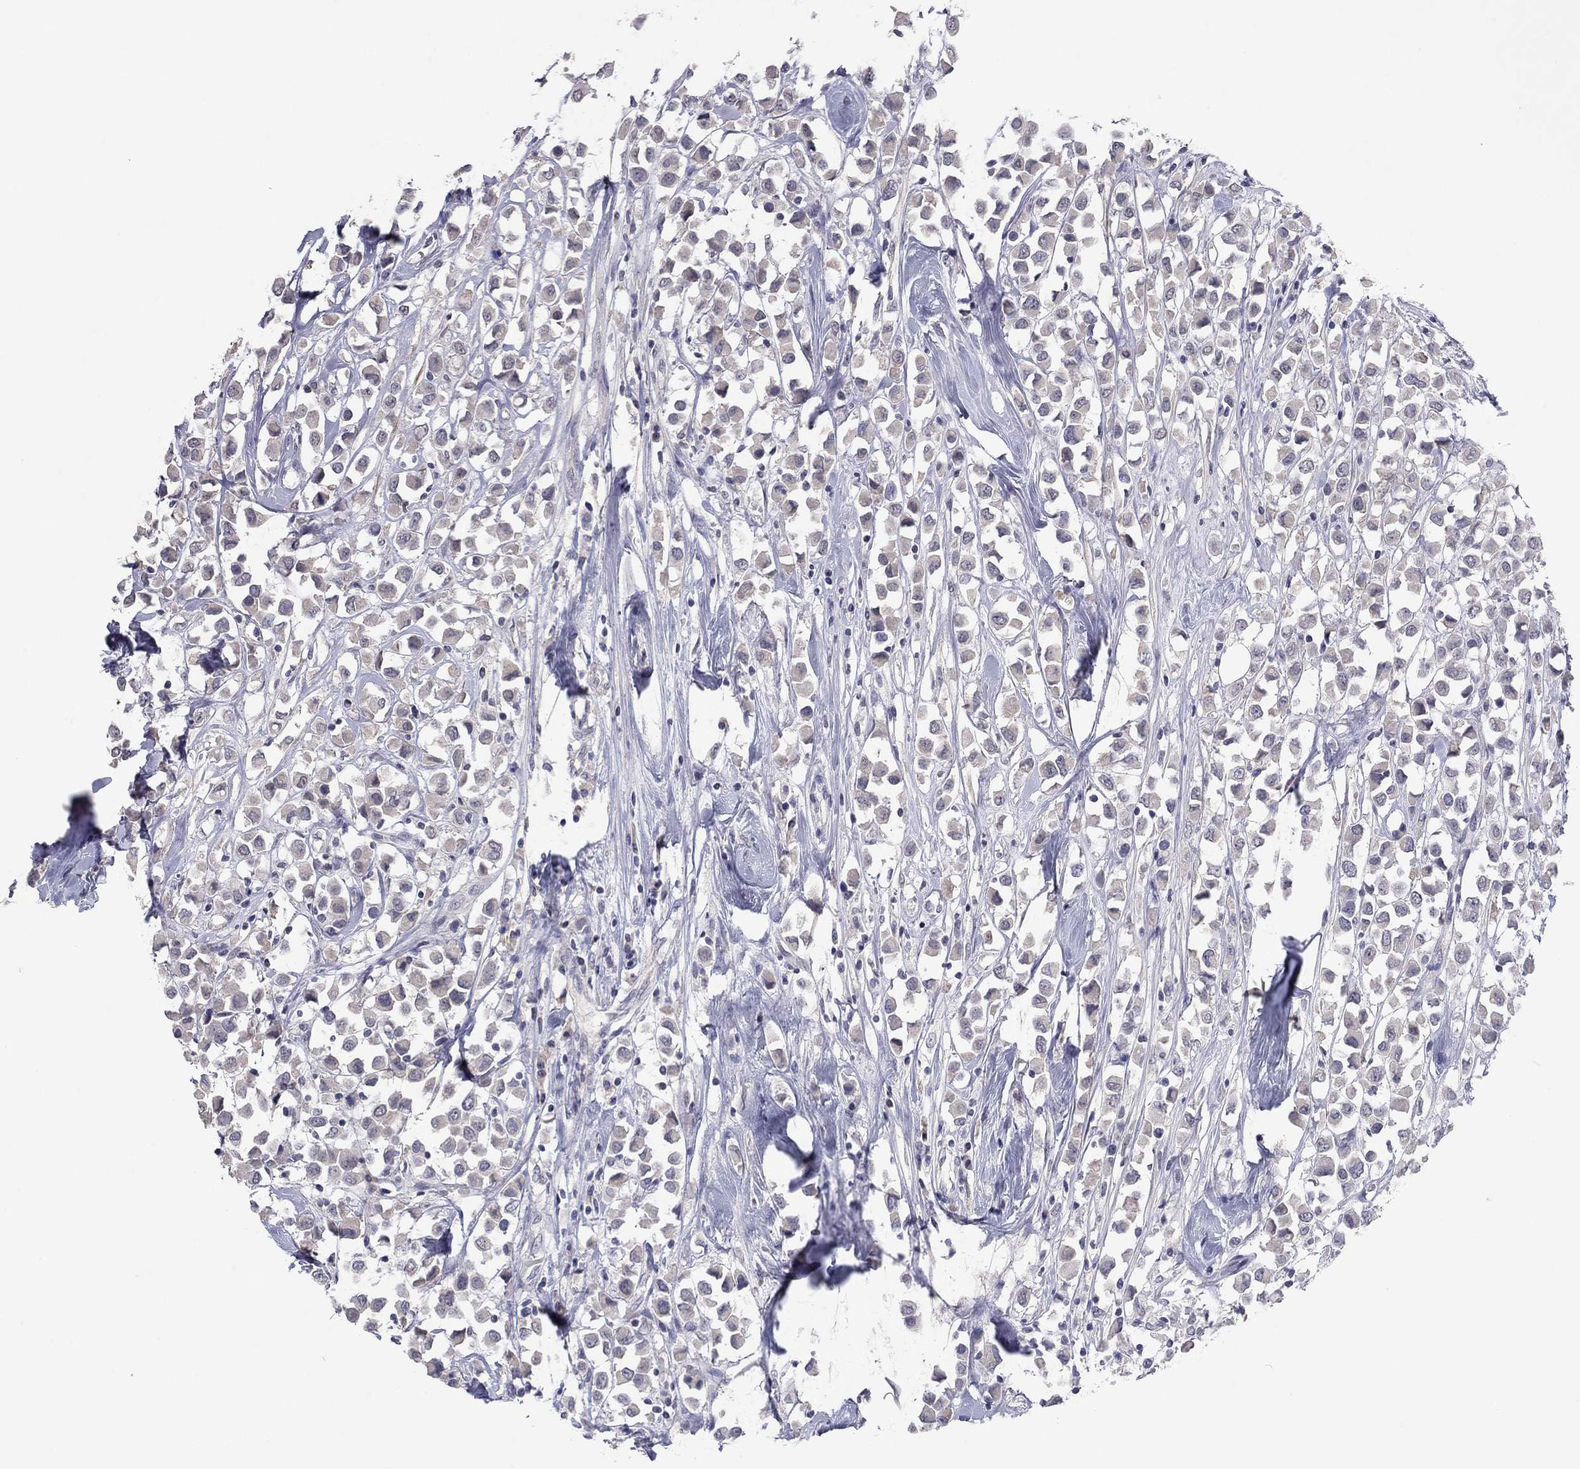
{"staining": {"intensity": "negative", "quantity": "none", "location": "none"}, "tissue": "breast cancer", "cell_type": "Tumor cells", "image_type": "cancer", "snomed": [{"axis": "morphology", "description": "Duct carcinoma"}, {"axis": "topography", "description": "Breast"}], "caption": "A micrograph of human infiltrating ductal carcinoma (breast) is negative for staining in tumor cells.", "gene": "IP6K3", "patient": {"sex": "female", "age": 61}}